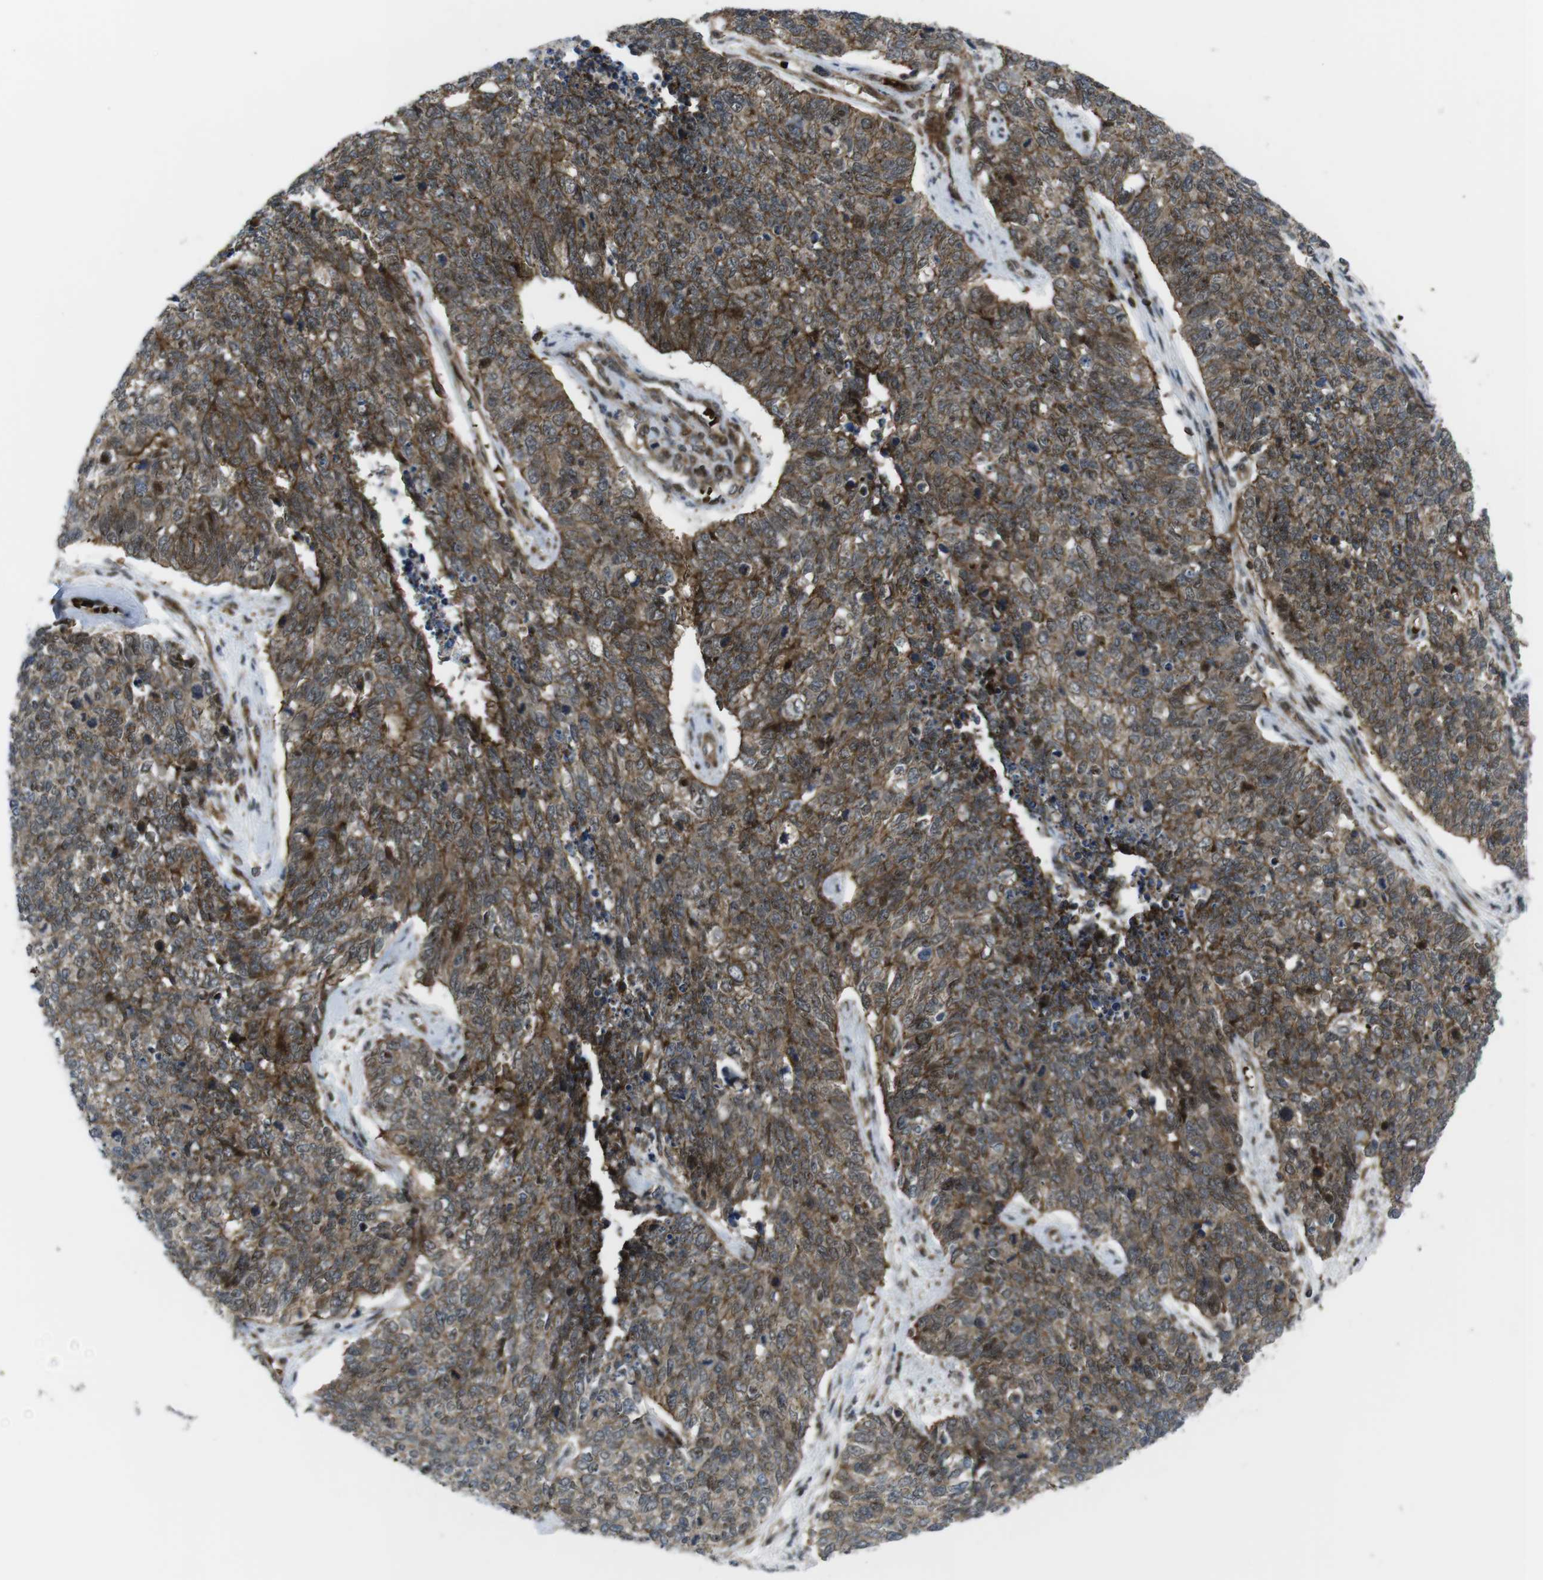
{"staining": {"intensity": "moderate", "quantity": "25%-75%", "location": "cytoplasmic/membranous"}, "tissue": "cervical cancer", "cell_type": "Tumor cells", "image_type": "cancer", "snomed": [{"axis": "morphology", "description": "Squamous cell carcinoma, NOS"}, {"axis": "topography", "description": "Cervix"}], "caption": "A medium amount of moderate cytoplasmic/membranous expression is seen in approximately 25%-75% of tumor cells in cervical squamous cell carcinoma tissue.", "gene": "CUL7", "patient": {"sex": "female", "age": 63}}